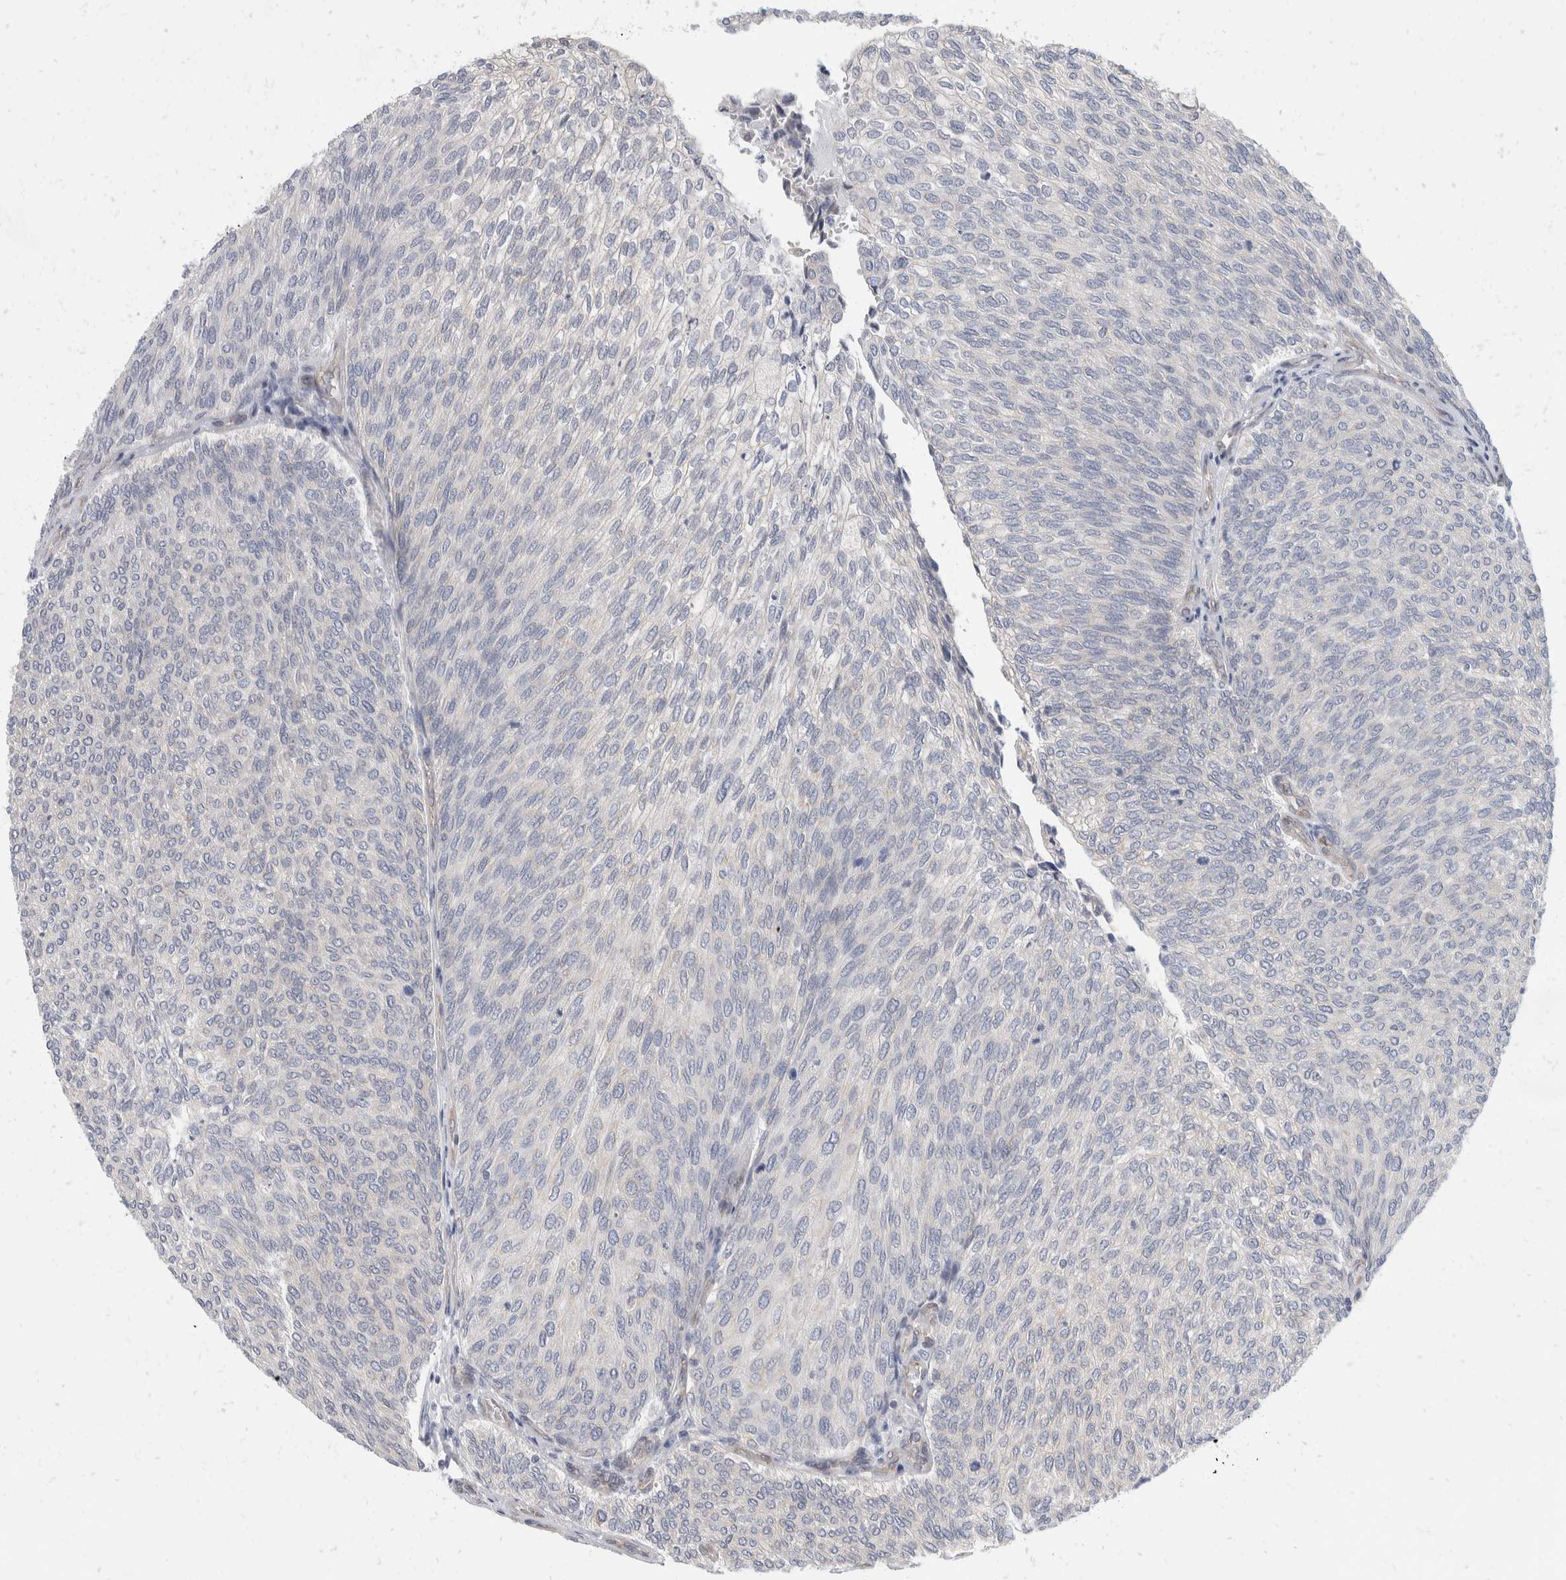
{"staining": {"intensity": "negative", "quantity": "none", "location": "none"}, "tissue": "urothelial cancer", "cell_type": "Tumor cells", "image_type": "cancer", "snomed": [{"axis": "morphology", "description": "Urothelial carcinoma, Low grade"}, {"axis": "topography", "description": "Urinary bladder"}], "caption": "Tumor cells are negative for brown protein staining in low-grade urothelial carcinoma.", "gene": "TMEM245", "patient": {"sex": "female", "age": 79}}